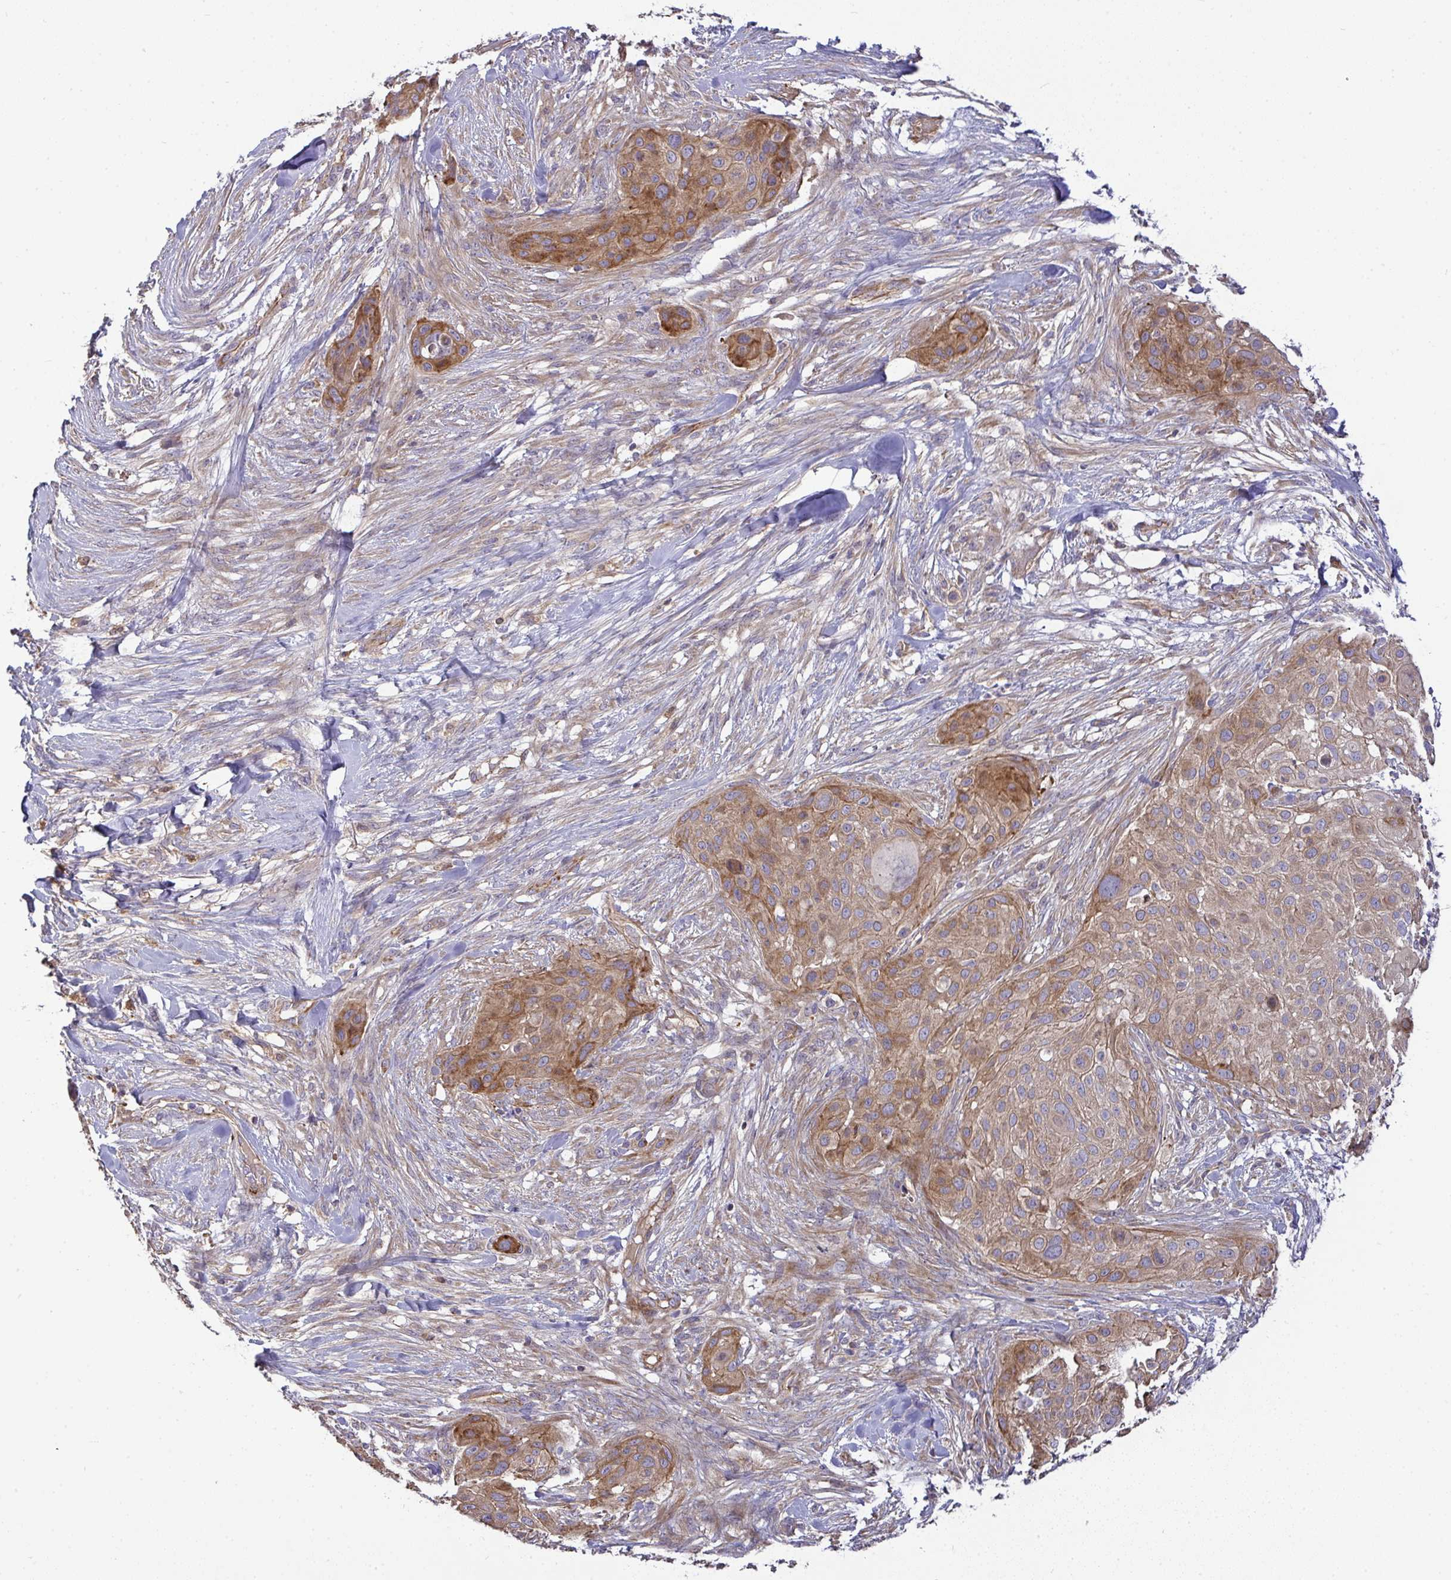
{"staining": {"intensity": "moderate", "quantity": ">75%", "location": "cytoplasmic/membranous"}, "tissue": "skin cancer", "cell_type": "Tumor cells", "image_type": "cancer", "snomed": [{"axis": "morphology", "description": "Squamous cell carcinoma, NOS"}, {"axis": "topography", "description": "Skin"}], "caption": "Skin squamous cell carcinoma stained with a protein marker reveals moderate staining in tumor cells.", "gene": "B4GALT6", "patient": {"sex": "female", "age": 87}}